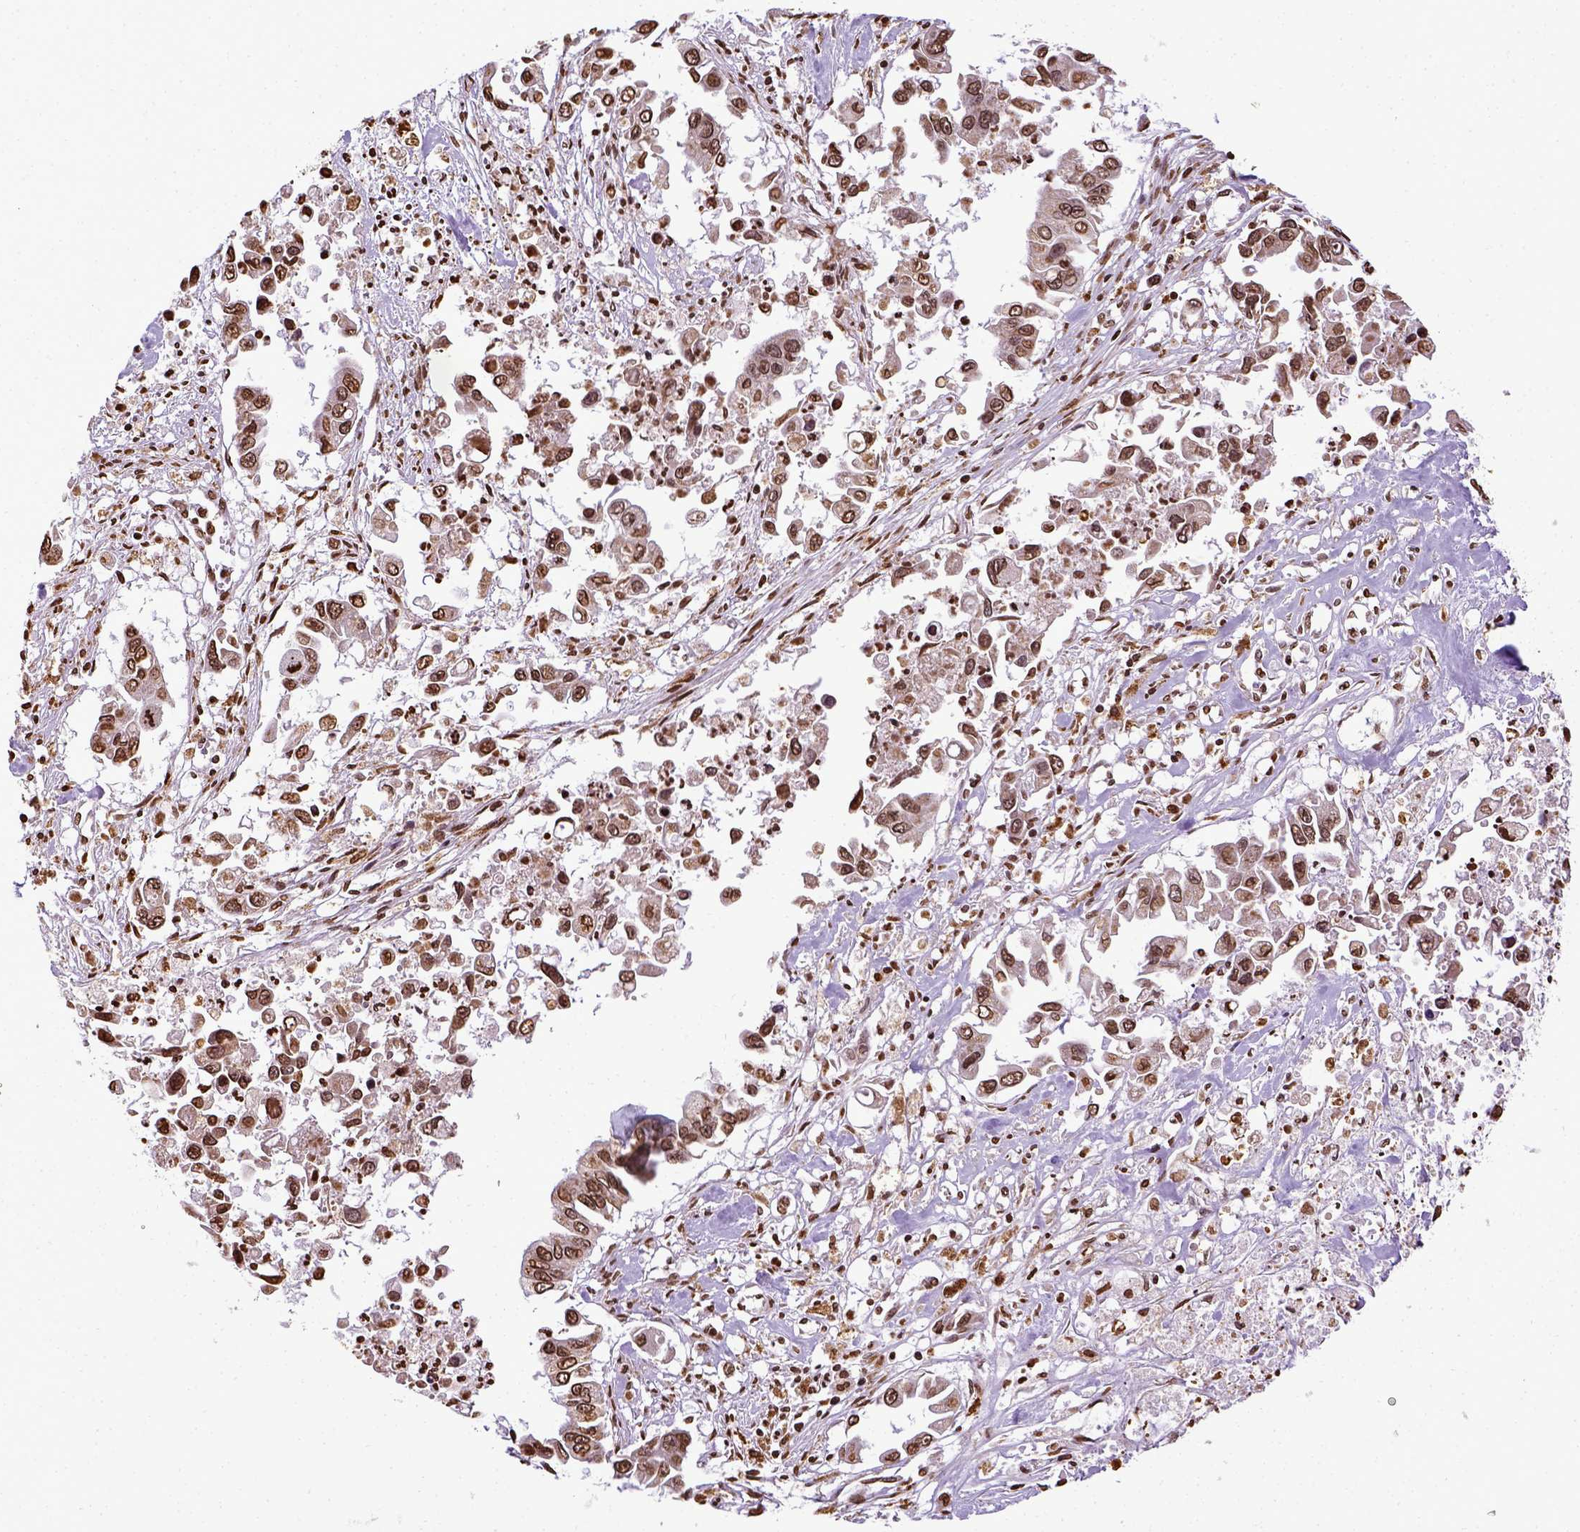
{"staining": {"intensity": "moderate", "quantity": ">75%", "location": "nuclear"}, "tissue": "pancreatic cancer", "cell_type": "Tumor cells", "image_type": "cancer", "snomed": [{"axis": "morphology", "description": "Adenocarcinoma, NOS"}, {"axis": "topography", "description": "Pancreas"}], "caption": "IHC photomicrograph of neoplastic tissue: human adenocarcinoma (pancreatic) stained using immunohistochemistry exhibits medium levels of moderate protein expression localized specifically in the nuclear of tumor cells, appearing as a nuclear brown color.", "gene": "ZNF75D", "patient": {"sex": "female", "age": 83}}